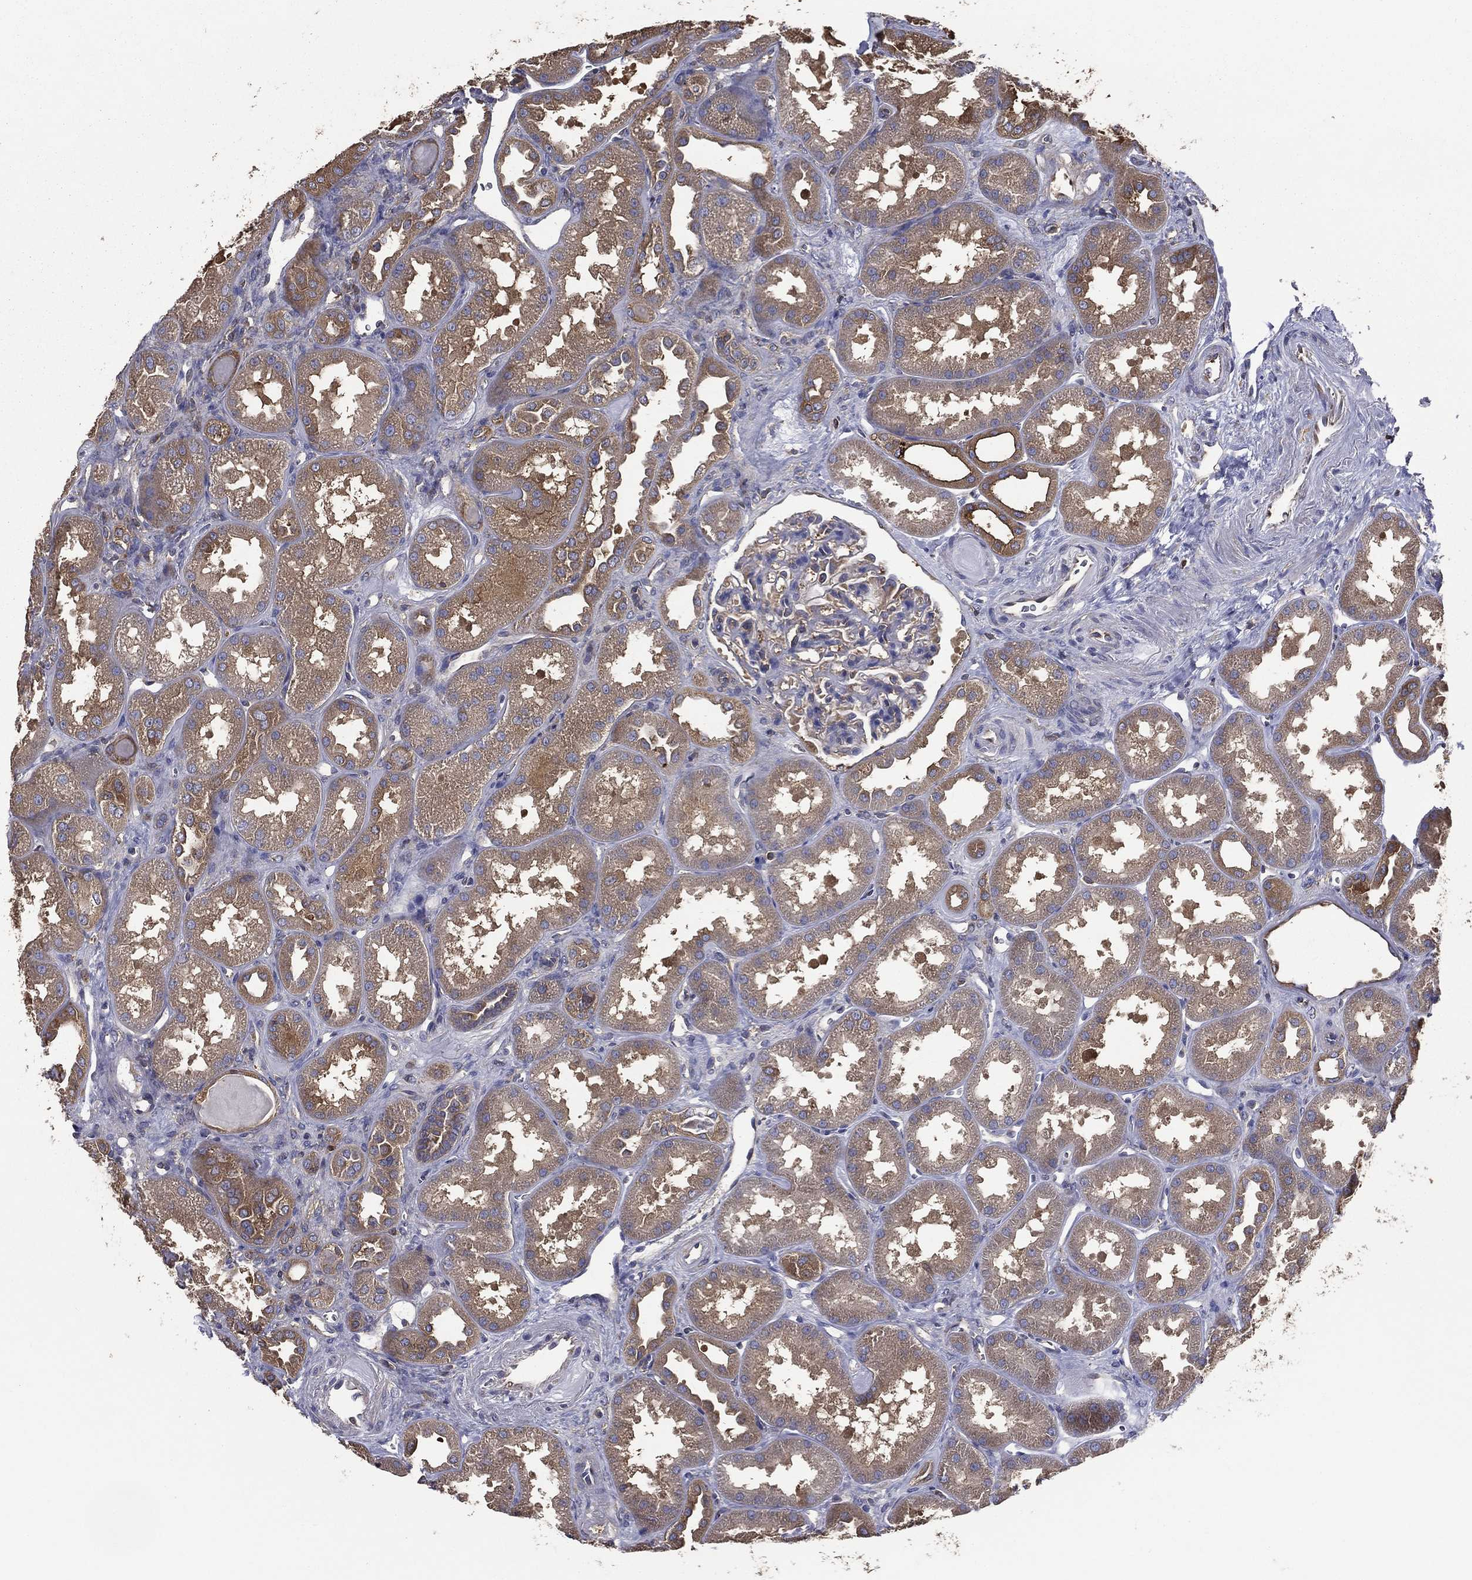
{"staining": {"intensity": "negative", "quantity": "none", "location": "none"}, "tissue": "kidney", "cell_type": "Cells in glomeruli", "image_type": "normal", "snomed": [{"axis": "morphology", "description": "Normal tissue, NOS"}, {"axis": "topography", "description": "Kidney"}], "caption": "IHC micrograph of normal human kidney stained for a protein (brown), which shows no positivity in cells in glomeruli.", "gene": "SARS1", "patient": {"sex": "male", "age": 61}}